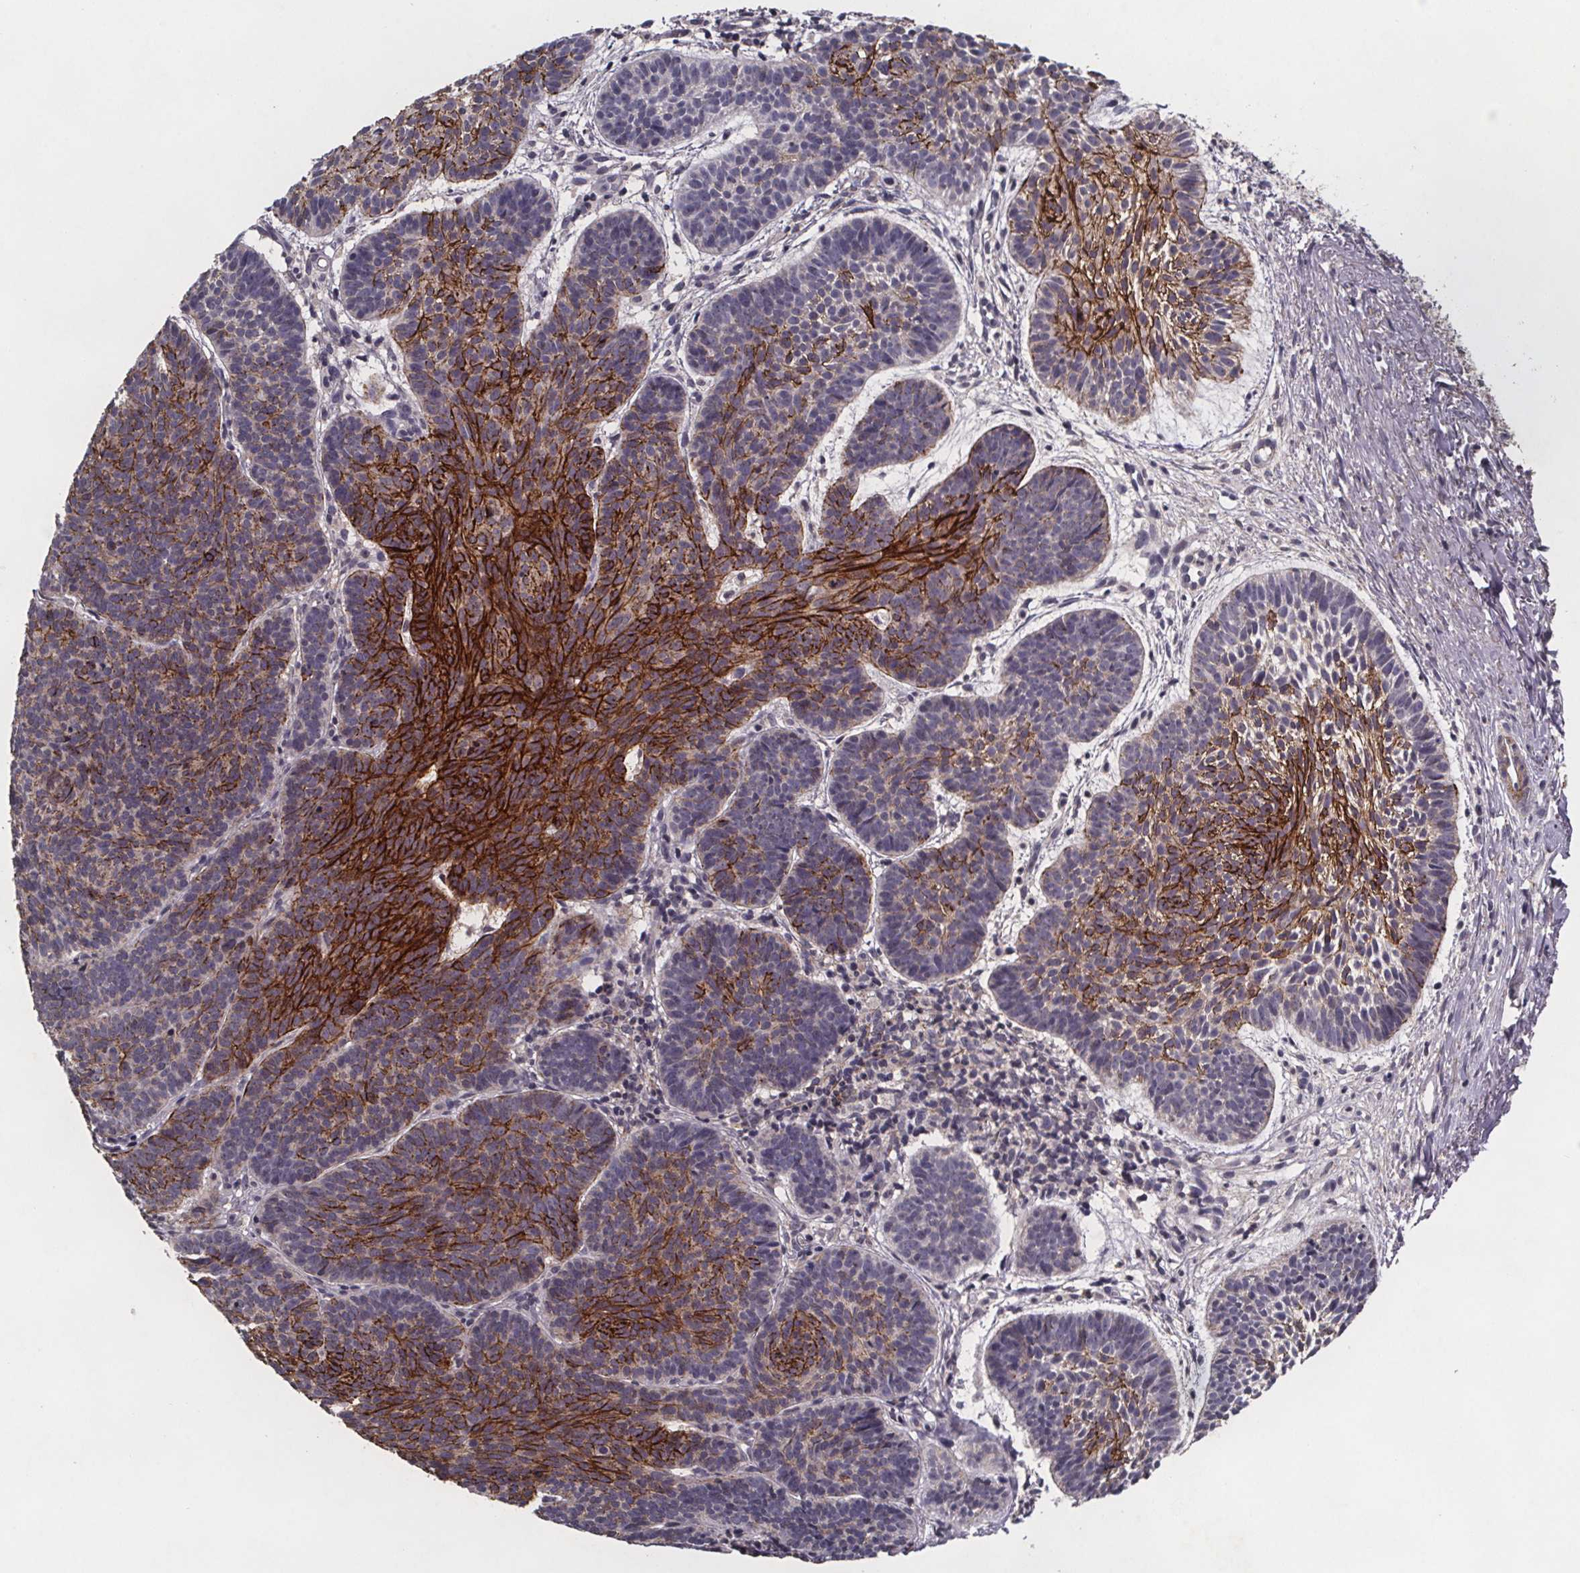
{"staining": {"intensity": "strong", "quantity": "25%-75%", "location": "cytoplasmic/membranous"}, "tissue": "skin cancer", "cell_type": "Tumor cells", "image_type": "cancer", "snomed": [{"axis": "morphology", "description": "Basal cell carcinoma"}, {"axis": "topography", "description": "Skin"}], "caption": "Immunohistochemical staining of skin cancer (basal cell carcinoma) exhibits strong cytoplasmic/membranous protein positivity in about 25%-75% of tumor cells. The protein of interest is shown in brown color, while the nuclei are stained blue.", "gene": "PALLD", "patient": {"sex": "male", "age": 72}}